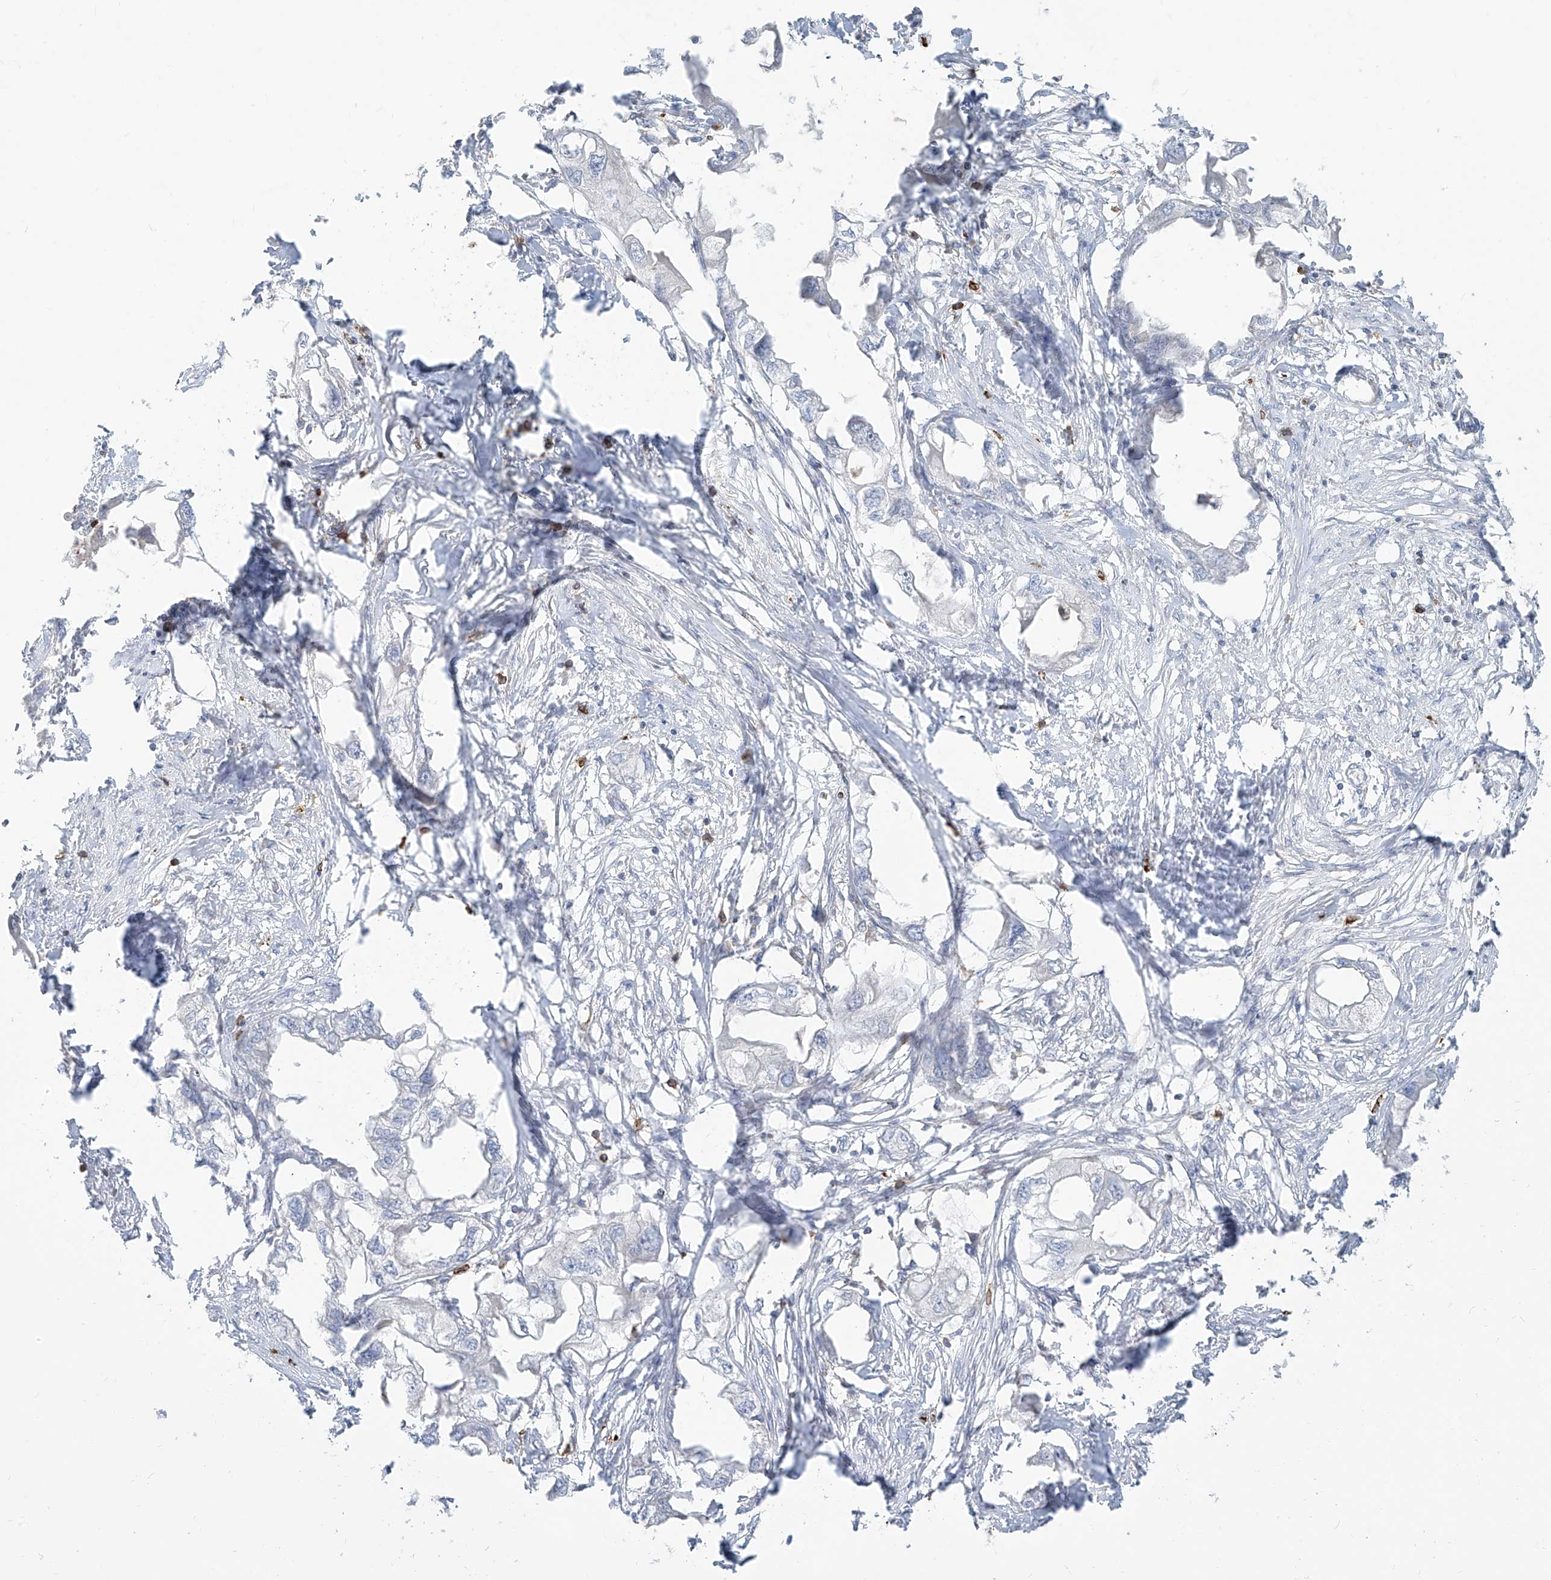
{"staining": {"intensity": "negative", "quantity": "none", "location": "none"}, "tissue": "endometrial cancer", "cell_type": "Tumor cells", "image_type": "cancer", "snomed": [{"axis": "morphology", "description": "Adenocarcinoma, NOS"}, {"axis": "morphology", "description": "Adenocarcinoma, metastatic, NOS"}, {"axis": "topography", "description": "Adipose tissue"}, {"axis": "topography", "description": "Endometrium"}], "caption": "A photomicrograph of human metastatic adenocarcinoma (endometrial) is negative for staining in tumor cells.", "gene": "NOTO", "patient": {"sex": "female", "age": 67}}